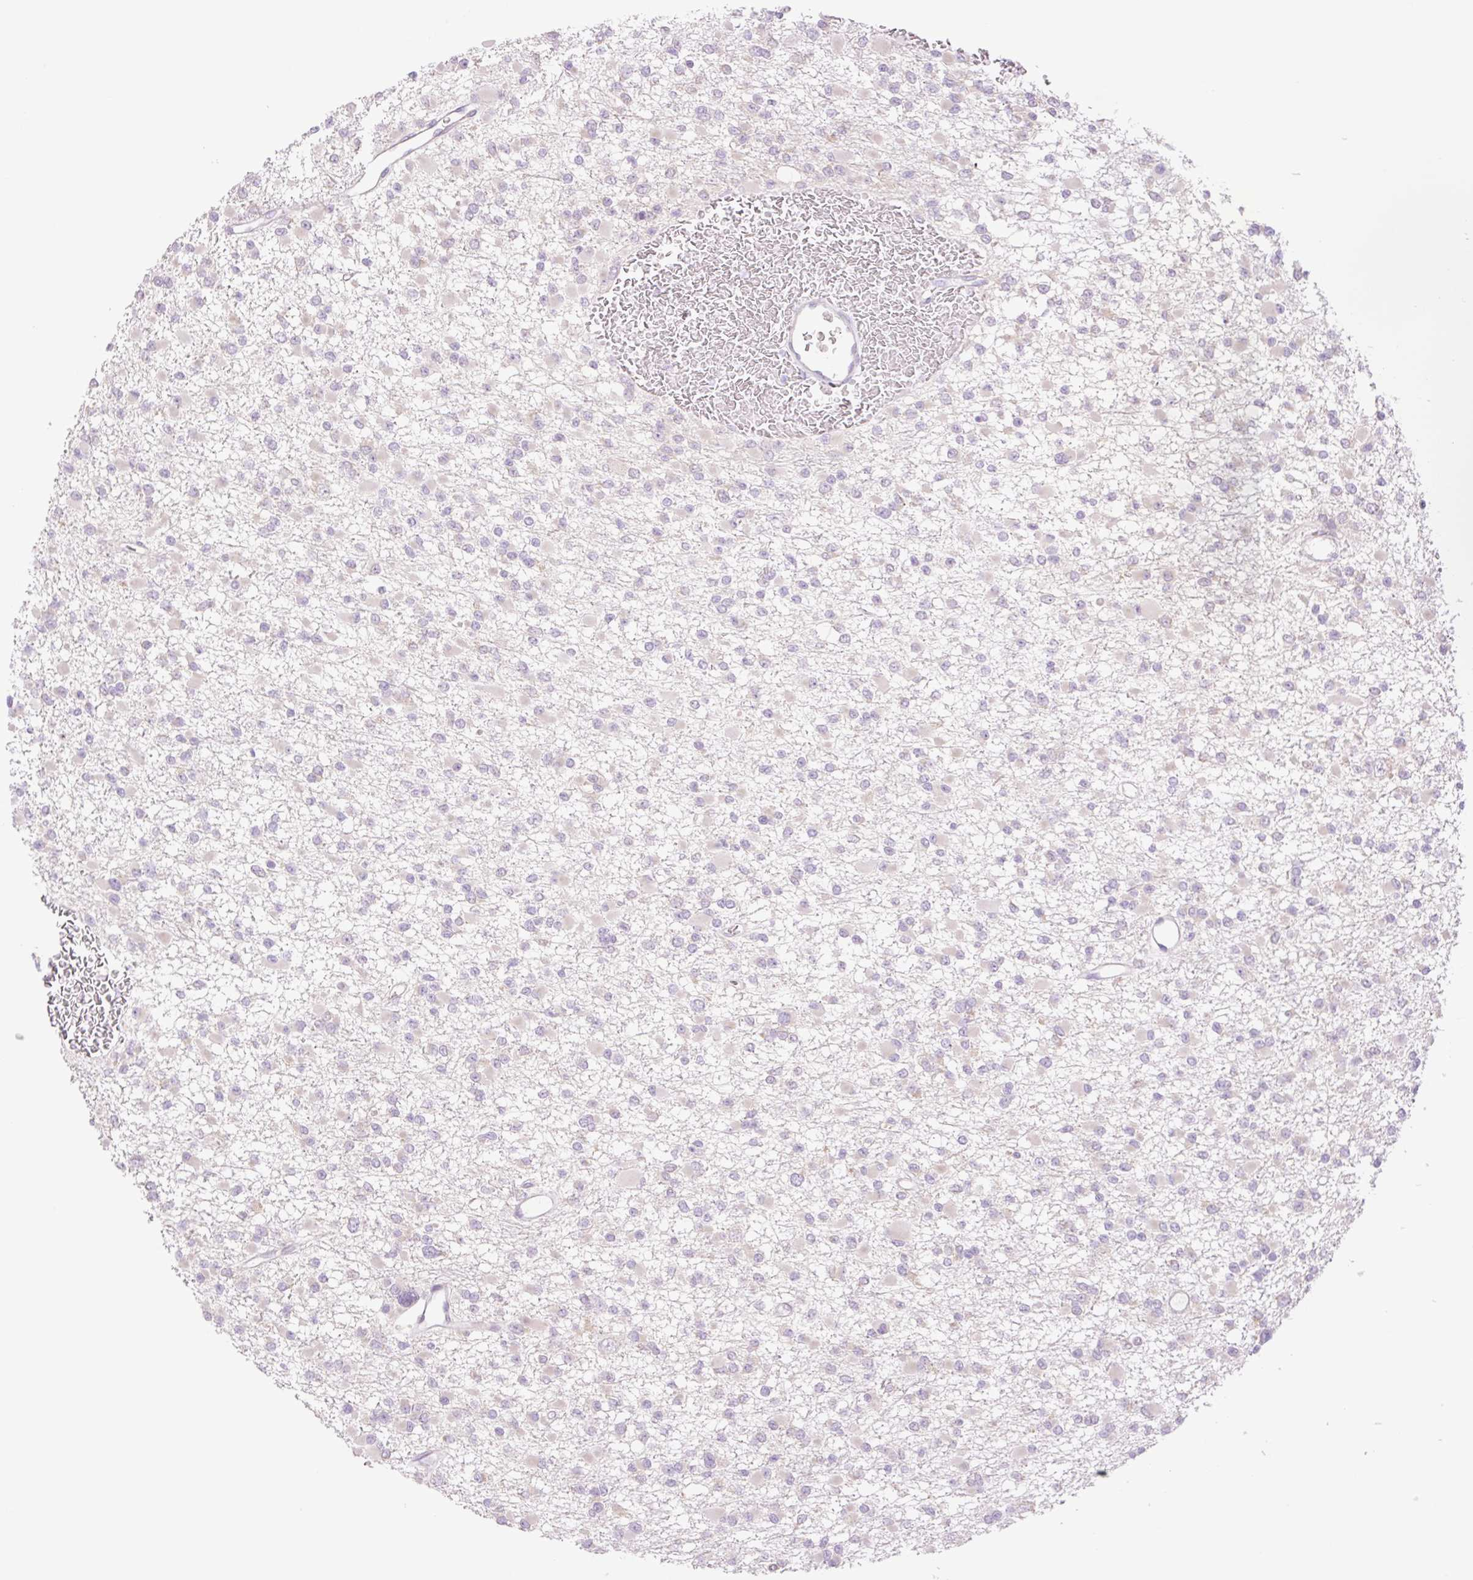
{"staining": {"intensity": "negative", "quantity": "none", "location": "none"}, "tissue": "glioma", "cell_type": "Tumor cells", "image_type": "cancer", "snomed": [{"axis": "morphology", "description": "Glioma, malignant, Low grade"}, {"axis": "topography", "description": "Brain"}], "caption": "Immunohistochemistry (IHC) image of neoplastic tissue: human low-grade glioma (malignant) stained with DAB (3,3'-diaminobenzidine) reveals no significant protein positivity in tumor cells. (Brightfield microscopy of DAB immunohistochemistry (IHC) at high magnification).", "gene": "COL5A1", "patient": {"sex": "female", "age": 22}}